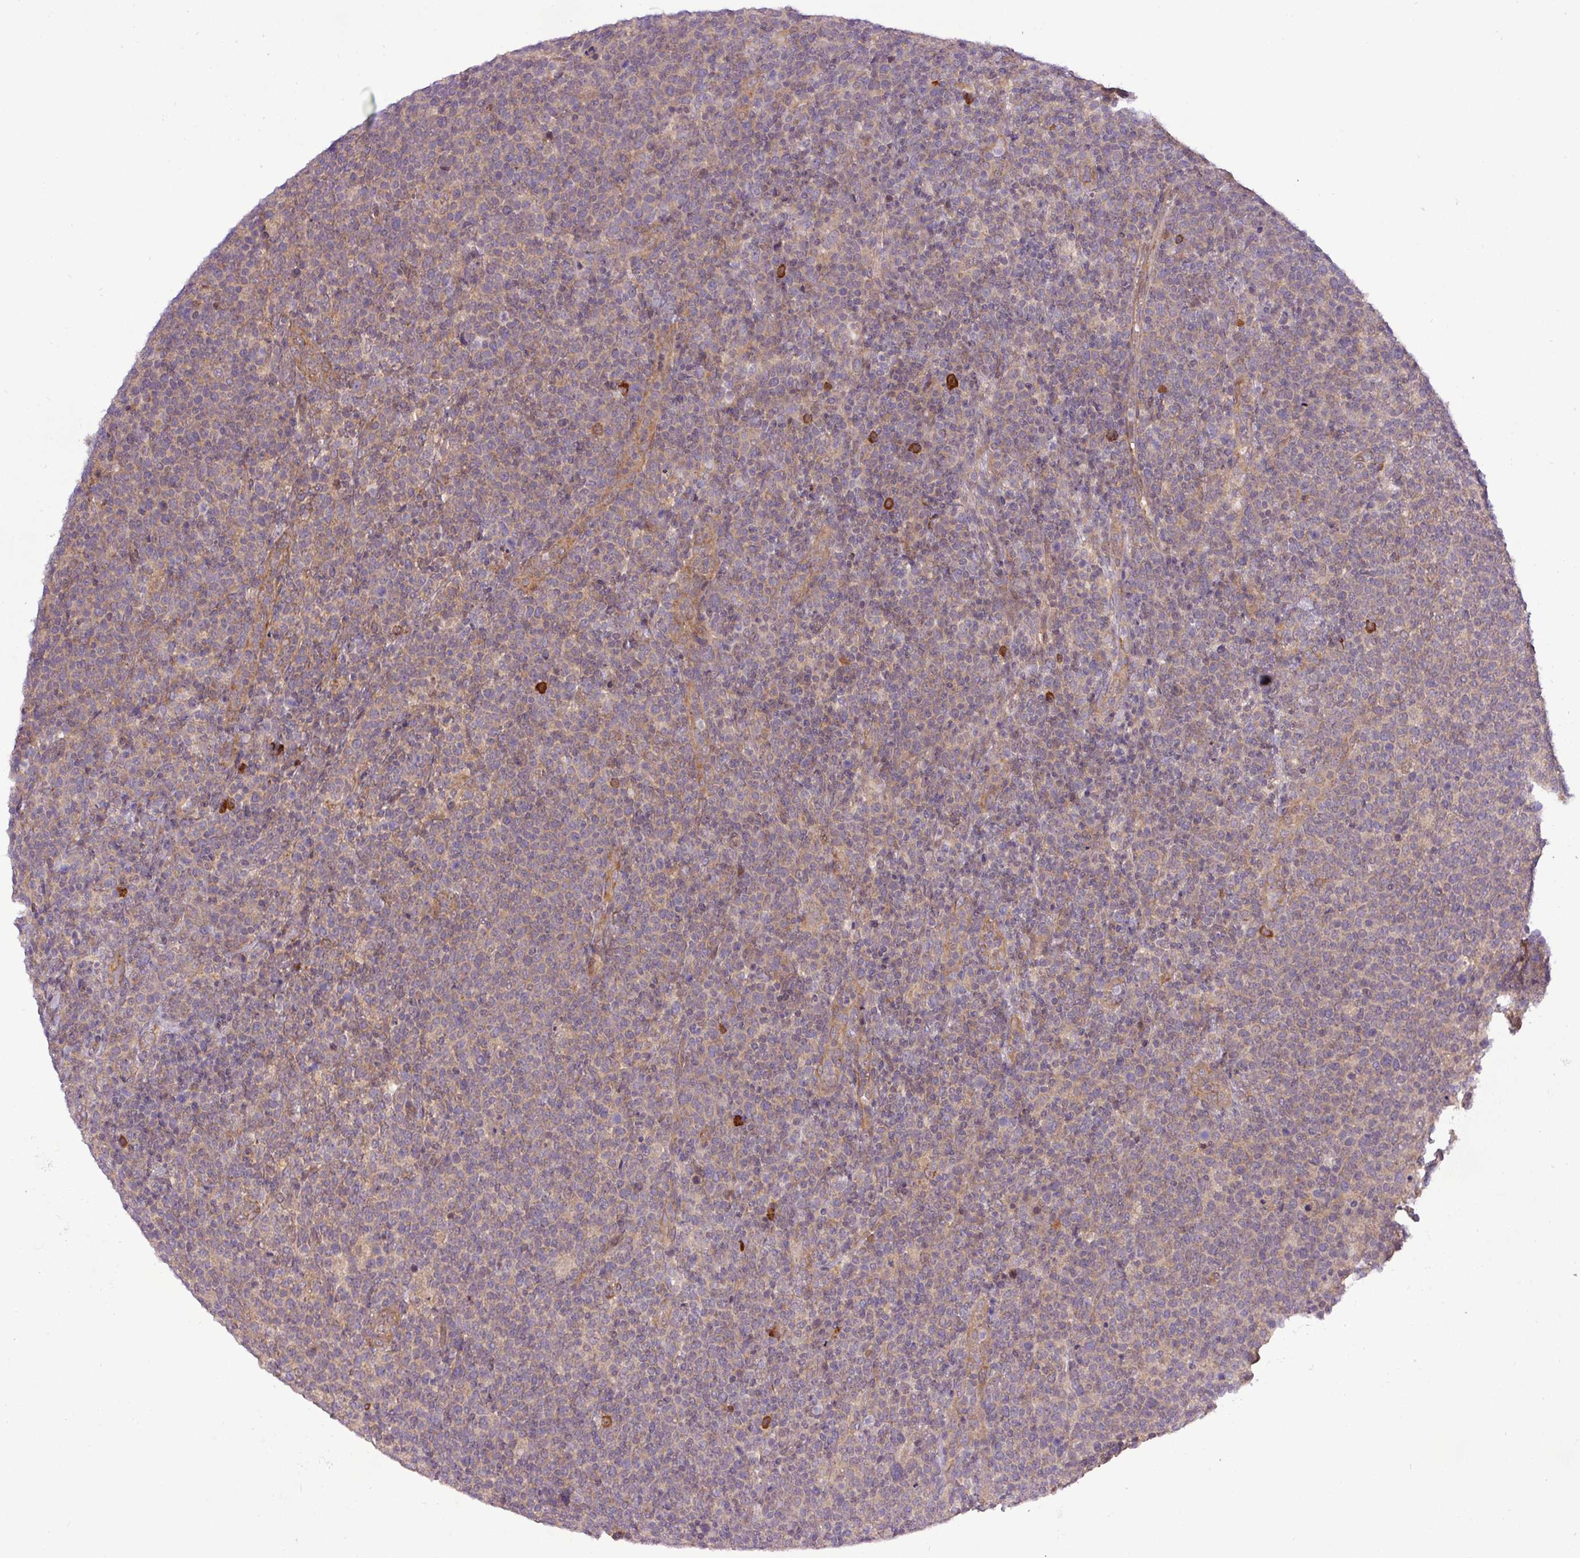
{"staining": {"intensity": "negative", "quantity": "none", "location": "none"}, "tissue": "lymphoma", "cell_type": "Tumor cells", "image_type": "cancer", "snomed": [{"axis": "morphology", "description": "Malignant lymphoma, non-Hodgkin's type, High grade"}, {"axis": "topography", "description": "Lymph node"}], "caption": "Immunohistochemistry (IHC) photomicrograph of neoplastic tissue: human high-grade malignant lymphoma, non-Hodgkin's type stained with DAB (3,3'-diaminobenzidine) displays no significant protein positivity in tumor cells.", "gene": "FAM222B", "patient": {"sex": "male", "age": 61}}